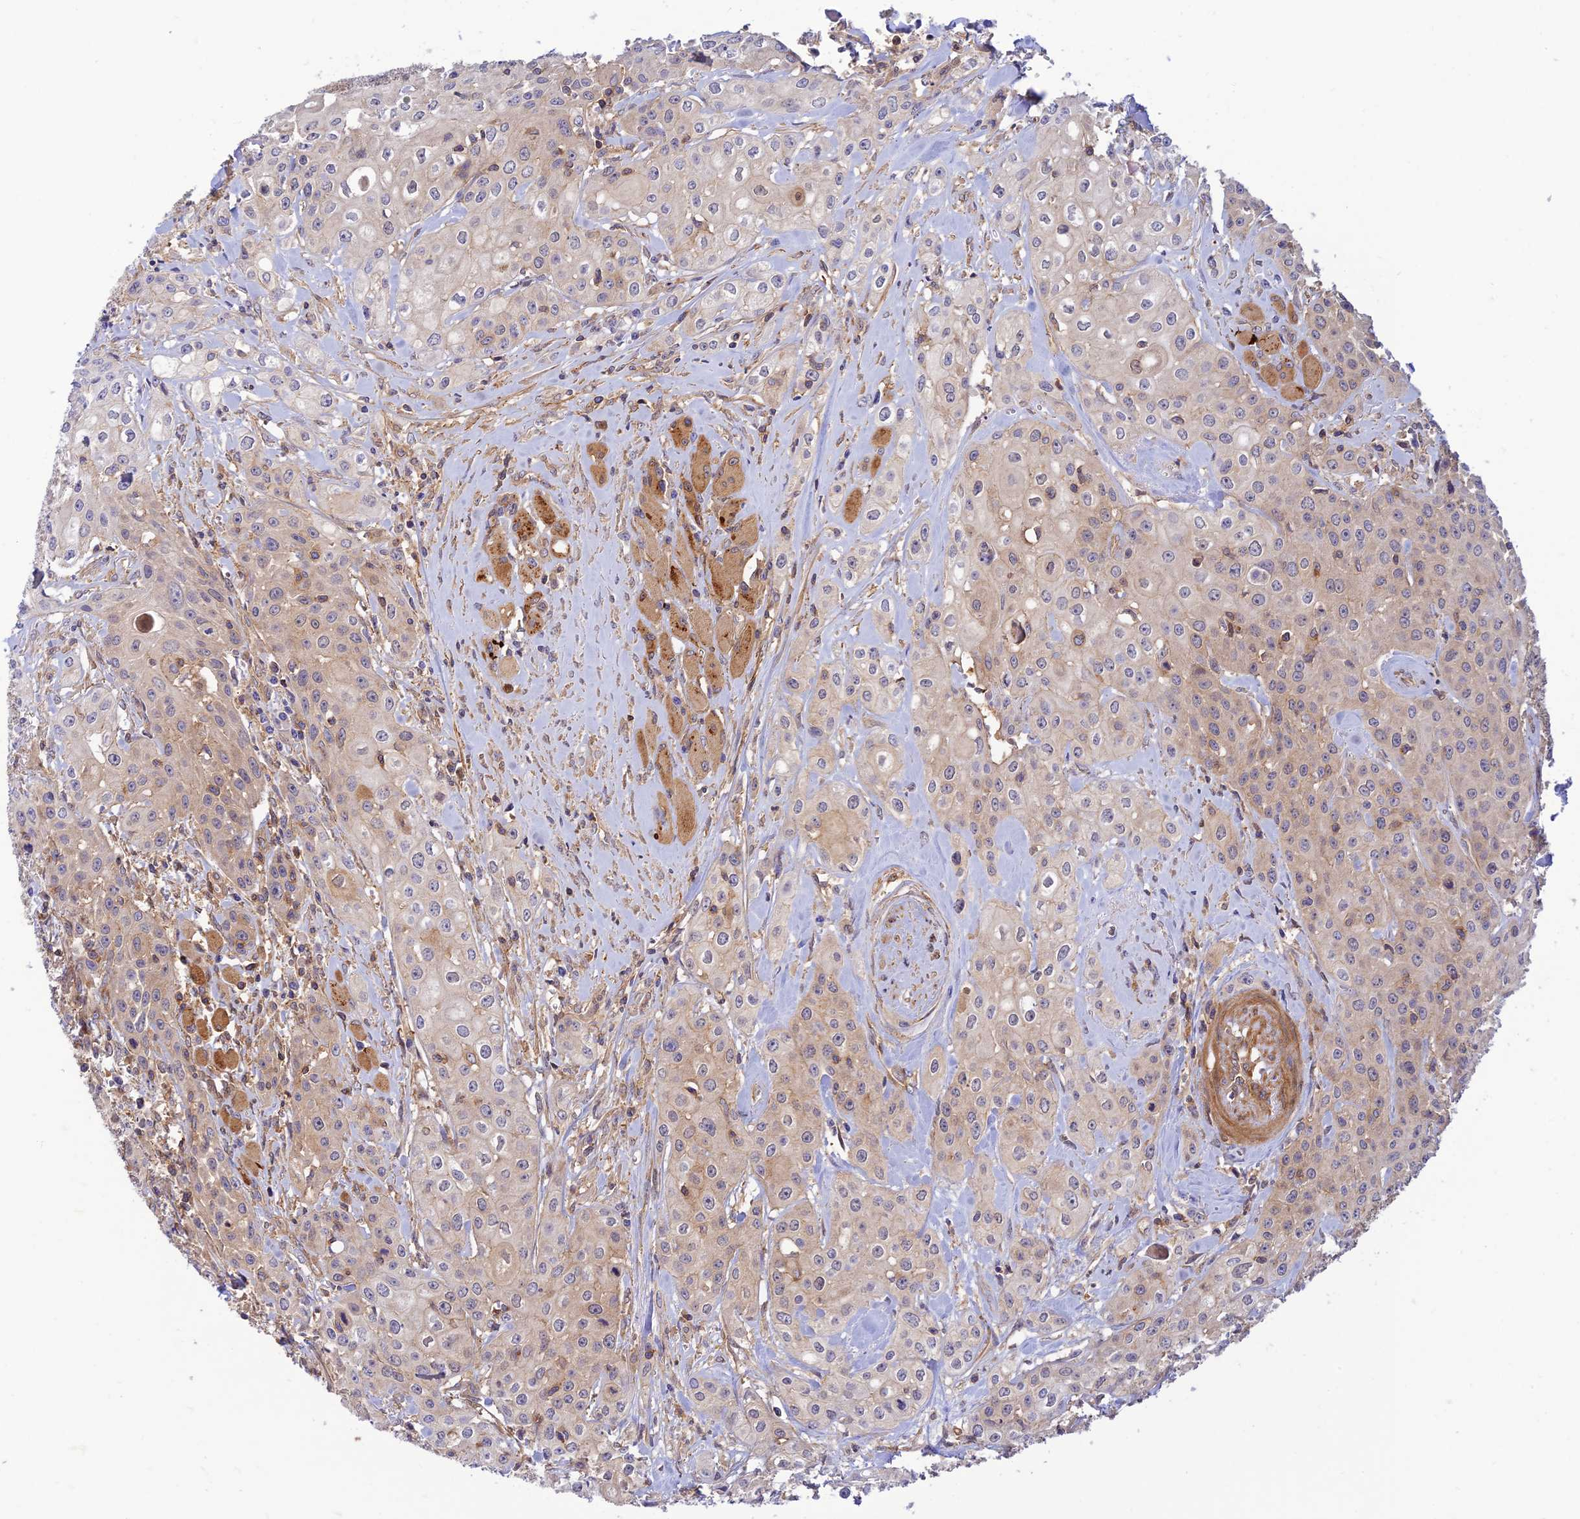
{"staining": {"intensity": "moderate", "quantity": "25%-75%", "location": "cytoplasmic/membranous"}, "tissue": "head and neck cancer", "cell_type": "Tumor cells", "image_type": "cancer", "snomed": [{"axis": "morphology", "description": "Squamous cell carcinoma, NOS"}, {"axis": "topography", "description": "Oral tissue"}, {"axis": "topography", "description": "Head-Neck"}], "caption": "The image exhibits a brown stain indicating the presence of a protein in the cytoplasmic/membranous of tumor cells in head and neck squamous cell carcinoma. (DAB (3,3'-diaminobenzidine) = brown stain, brightfield microscopy at high magnification).", "gene": "PPP1R12C", "patient": {"sex": "female", "age": 82}}